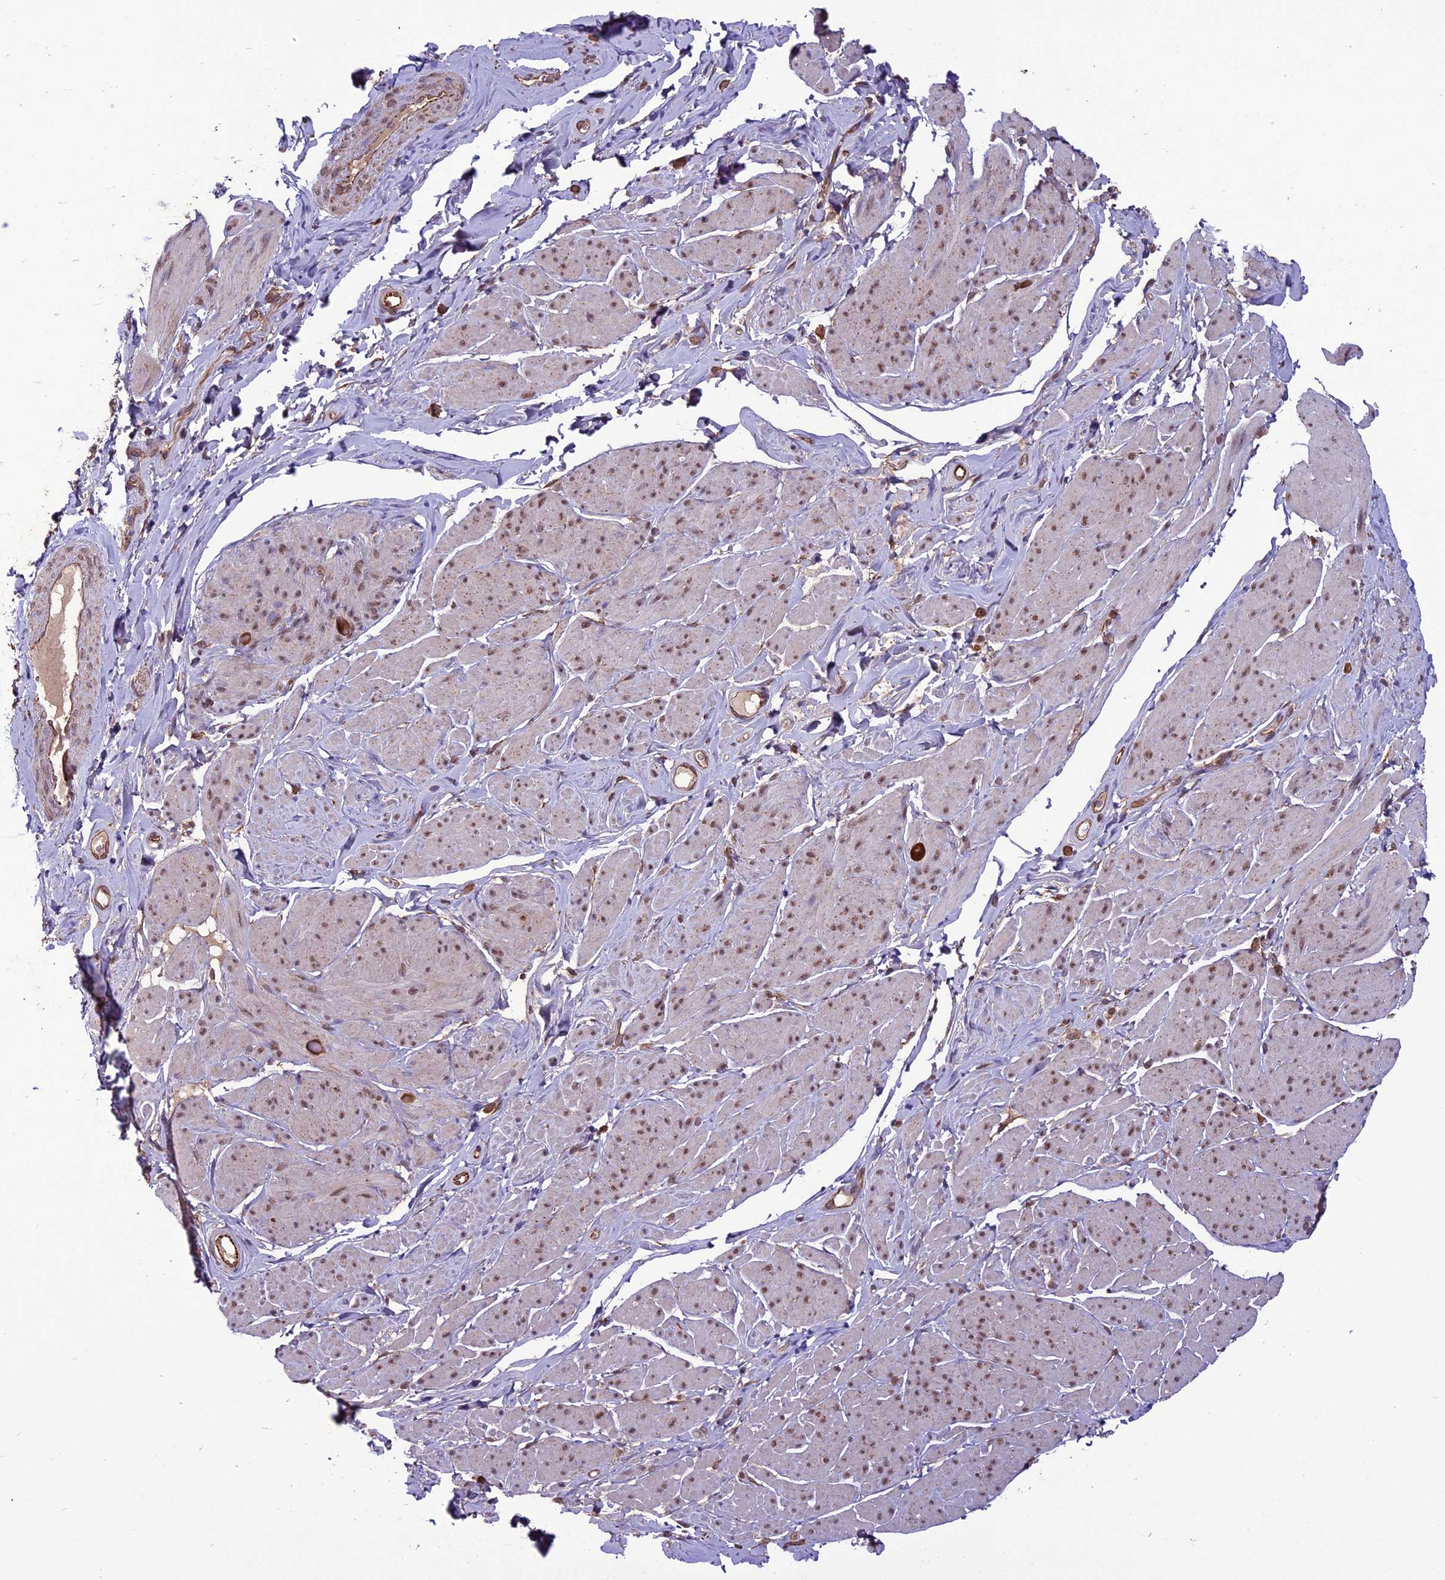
{"staining": {"intensity": "moderate", "quantity": "25%-75%", "location": "nuclear"}, "tissue": "smooth muscle", "cell_type": "Smooth muscle cells", "image_type": "normal", "snomed": [{"axis": "morphology", "description": "Normal tissue, NOS"}, {"axis": "topography", "description": "Smooth muscle"}, {"axis": "topography", "description": "Peripheral nerve tissue"}], "caption": "Smooth muscle stained with immunohistochemistry reveals moderate nuclear expression in approximately 25%-75% of smooth muscle cells. (DAB = brown stain, brightfield microscopy at high magnification).", "gene": "C3orf70", "patient": {"sex": "male", "age": 69}}